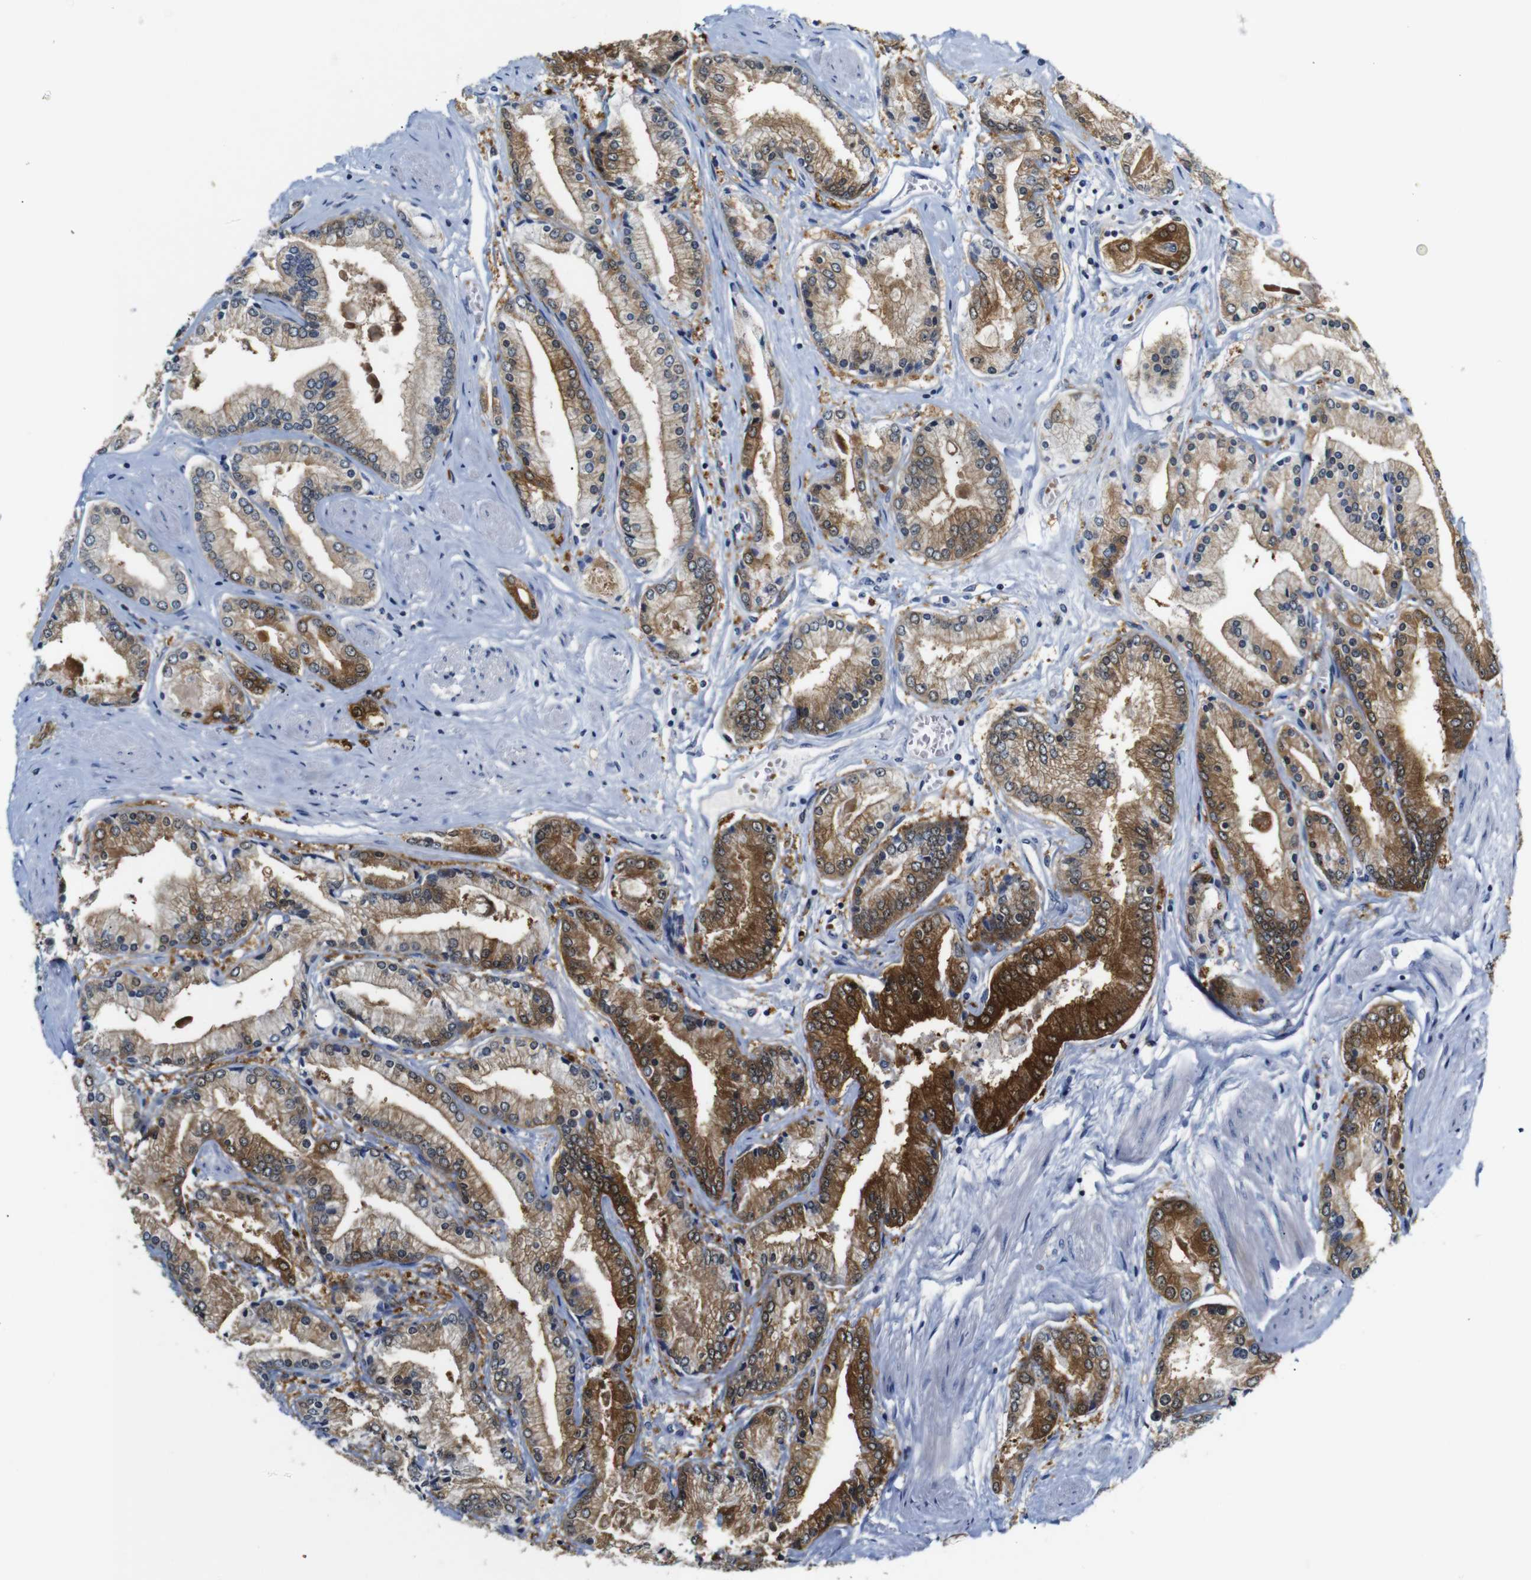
{"staining": {"intensity": "strong", "quantity": ">75%", "location": "cytoplasmic/membranous"}, "tissue": "prostate cancer", "cell_type": "Tumor cells", "image_type": "cancer", "snomed": [{"axis": "morphology", "description": "Adenocarcinoma, High grade"}, {"axis": "topography", "description": "Prostate"}], "caption": "A brown stain shows strong cytoplasmic/membranous positivity of a protein in human prostate cancer tumor cells.", "gene": "TBC1D32", "patient": {"sex": "male", "age": 59}}